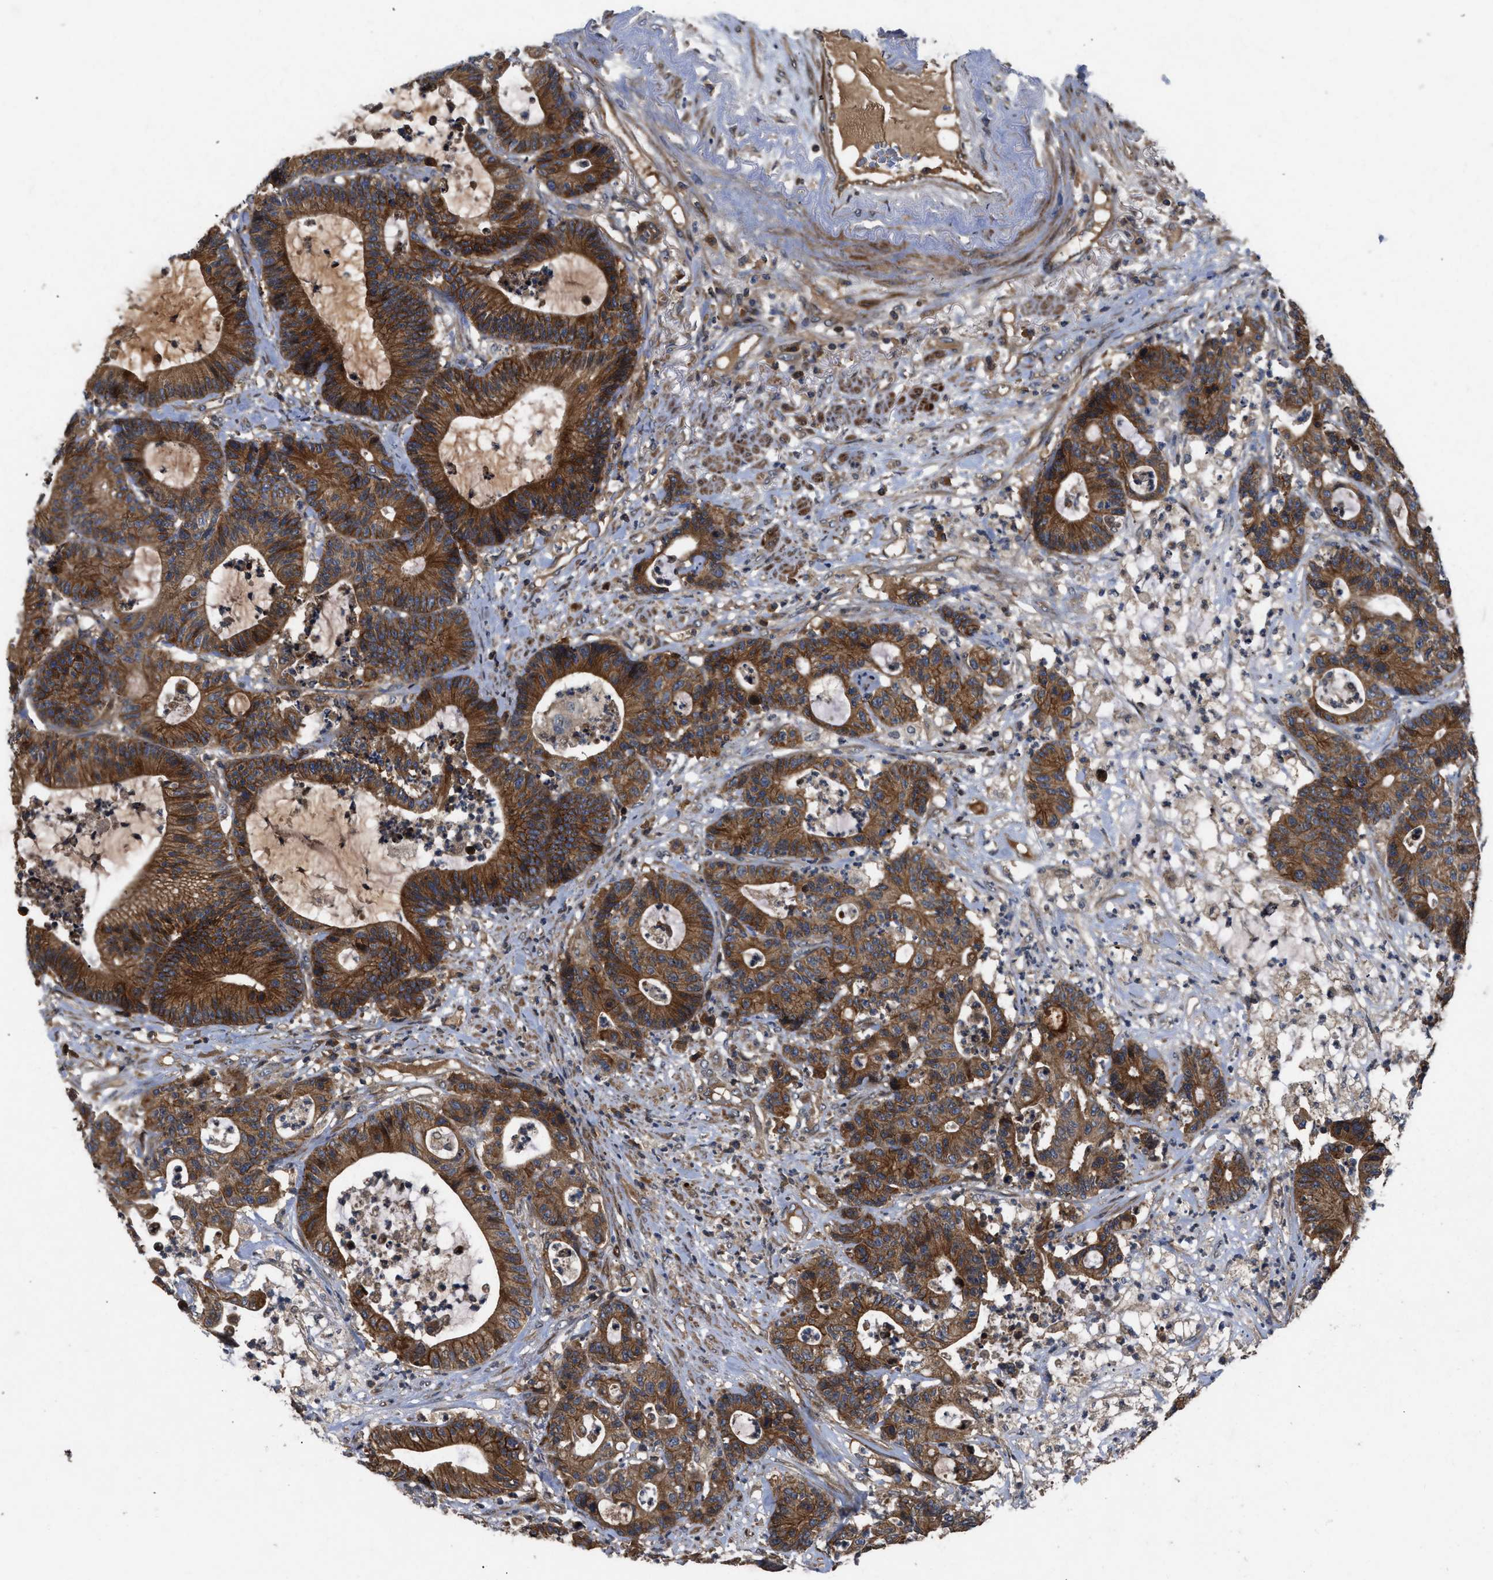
{"staining": {"intensity": "strong", "quantity": ">75%", "location": "cytoplasmic/membranous"}, "tissue": "colorectal cancer", "cell_type": "Tumor cells", "image_type": "cancer", "snomed": [{"axis": "morphology", "description": "Adenocarcinoma, NOS"}, {"axis": "topography", "description": "Colon"}], "caption": "Approximately >75% of tumor cells in adenocarcinoma (colorectal) demonstrate strong cytoplasmic/membranous protein staining as visualized by brown immunohistochemical staining.", "gene": "CNNM3", "patient": {"sex": "female", "age": 84}}